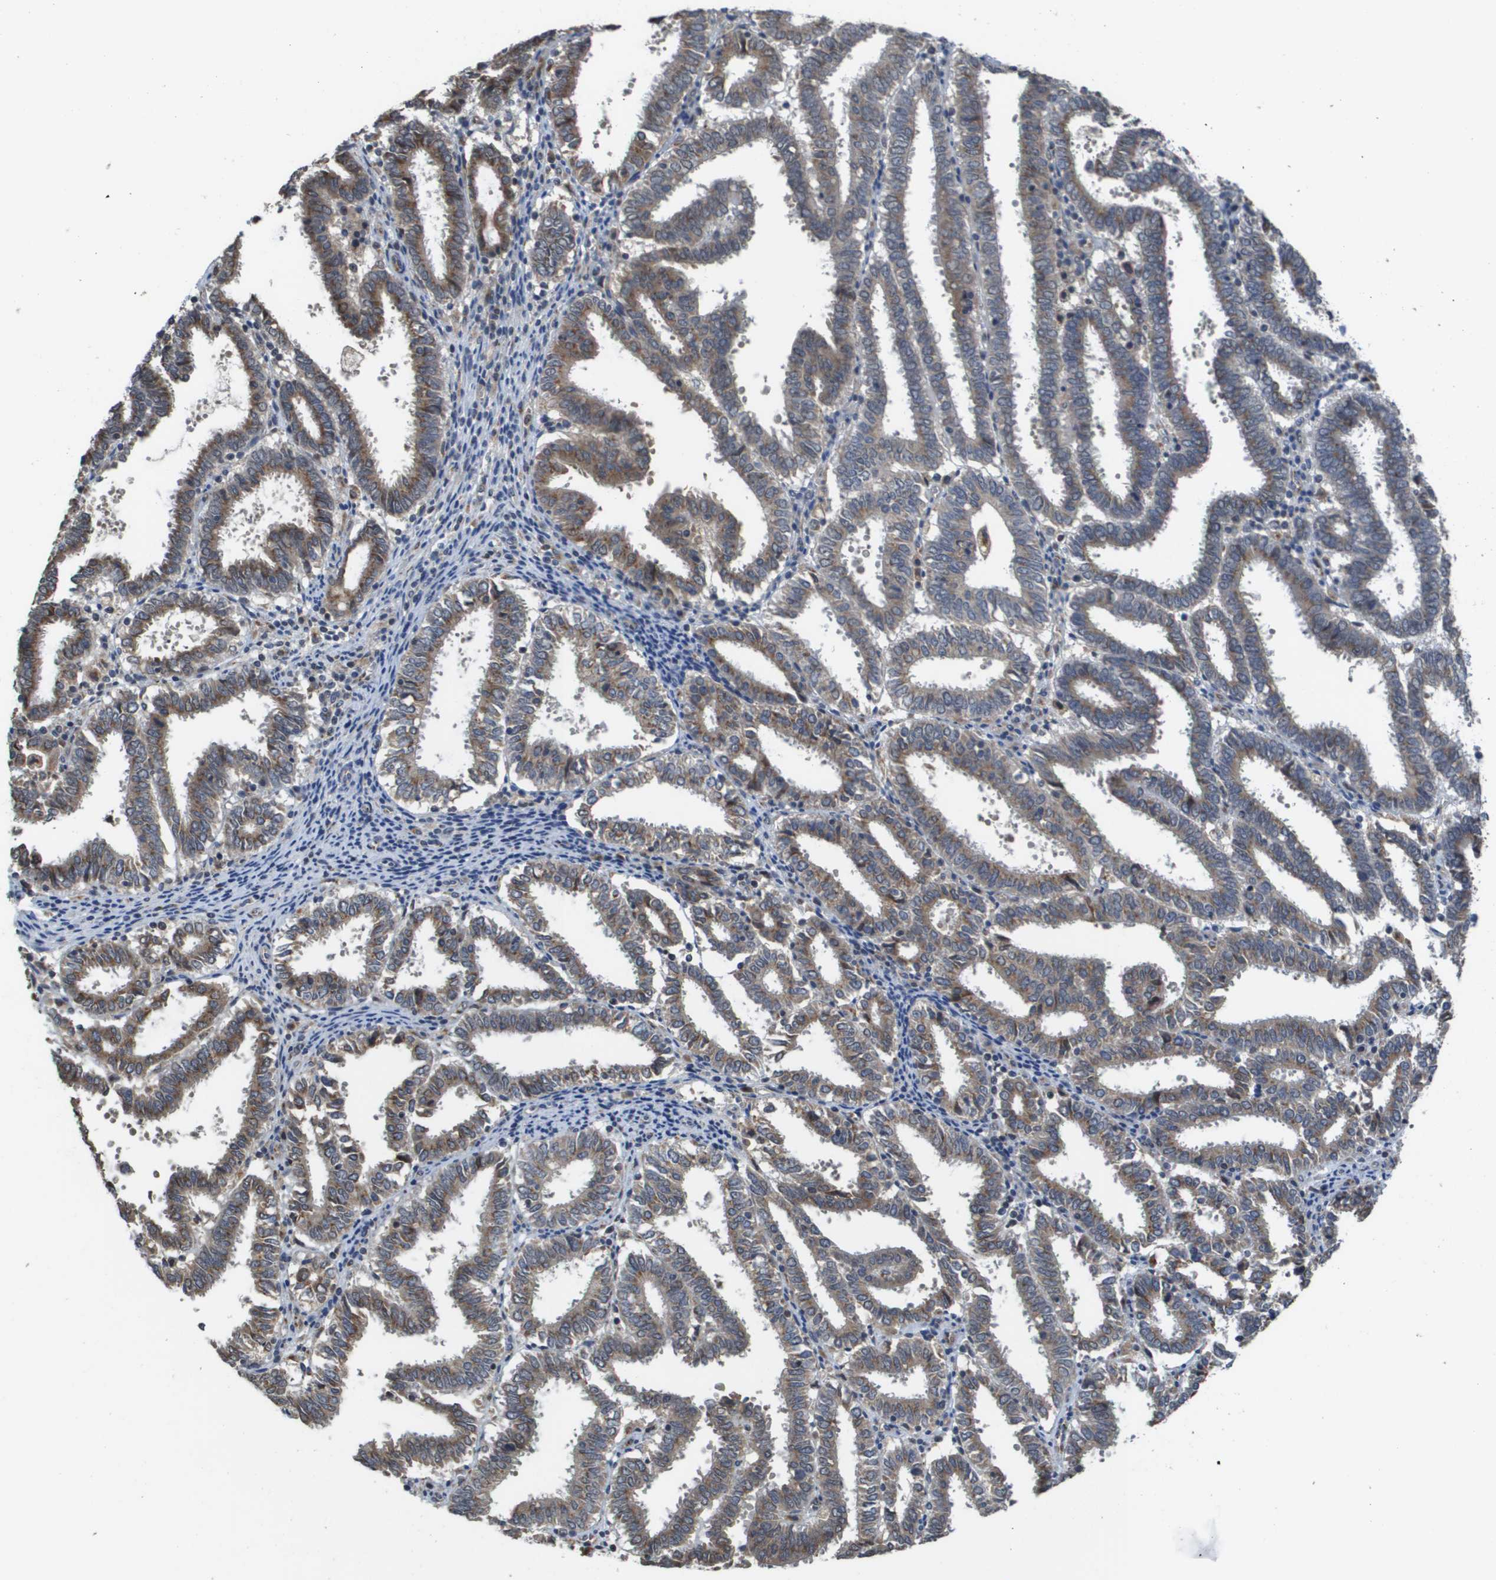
{"staining": {"intensity": "moderate", "quantity": ">75%", "location": "cytoplasmic/membranous"}, "tissue": "endometrial cancer", "cell_type": "Tumor cells", "image_type": "cancer", "snomed": [{"axis": "morphology", "description": "Adenocarcinoma, NOS"}, {"axis": "topography", "description": "Uterus"}], "caption": "Endometrial cancer stained with DAB immunohistochemistry (IHC) shows medium levels of moderate cytoplasmic/membranous staining in about >75% of tumor cells. The staining was performed using DAB to visualize the protein expression in brown, while the nuclei were stained in blue with hematoxylin (Magnification: 20x).", "gene": "PCK1", "patient": {"sex": "female", "age": 83}}